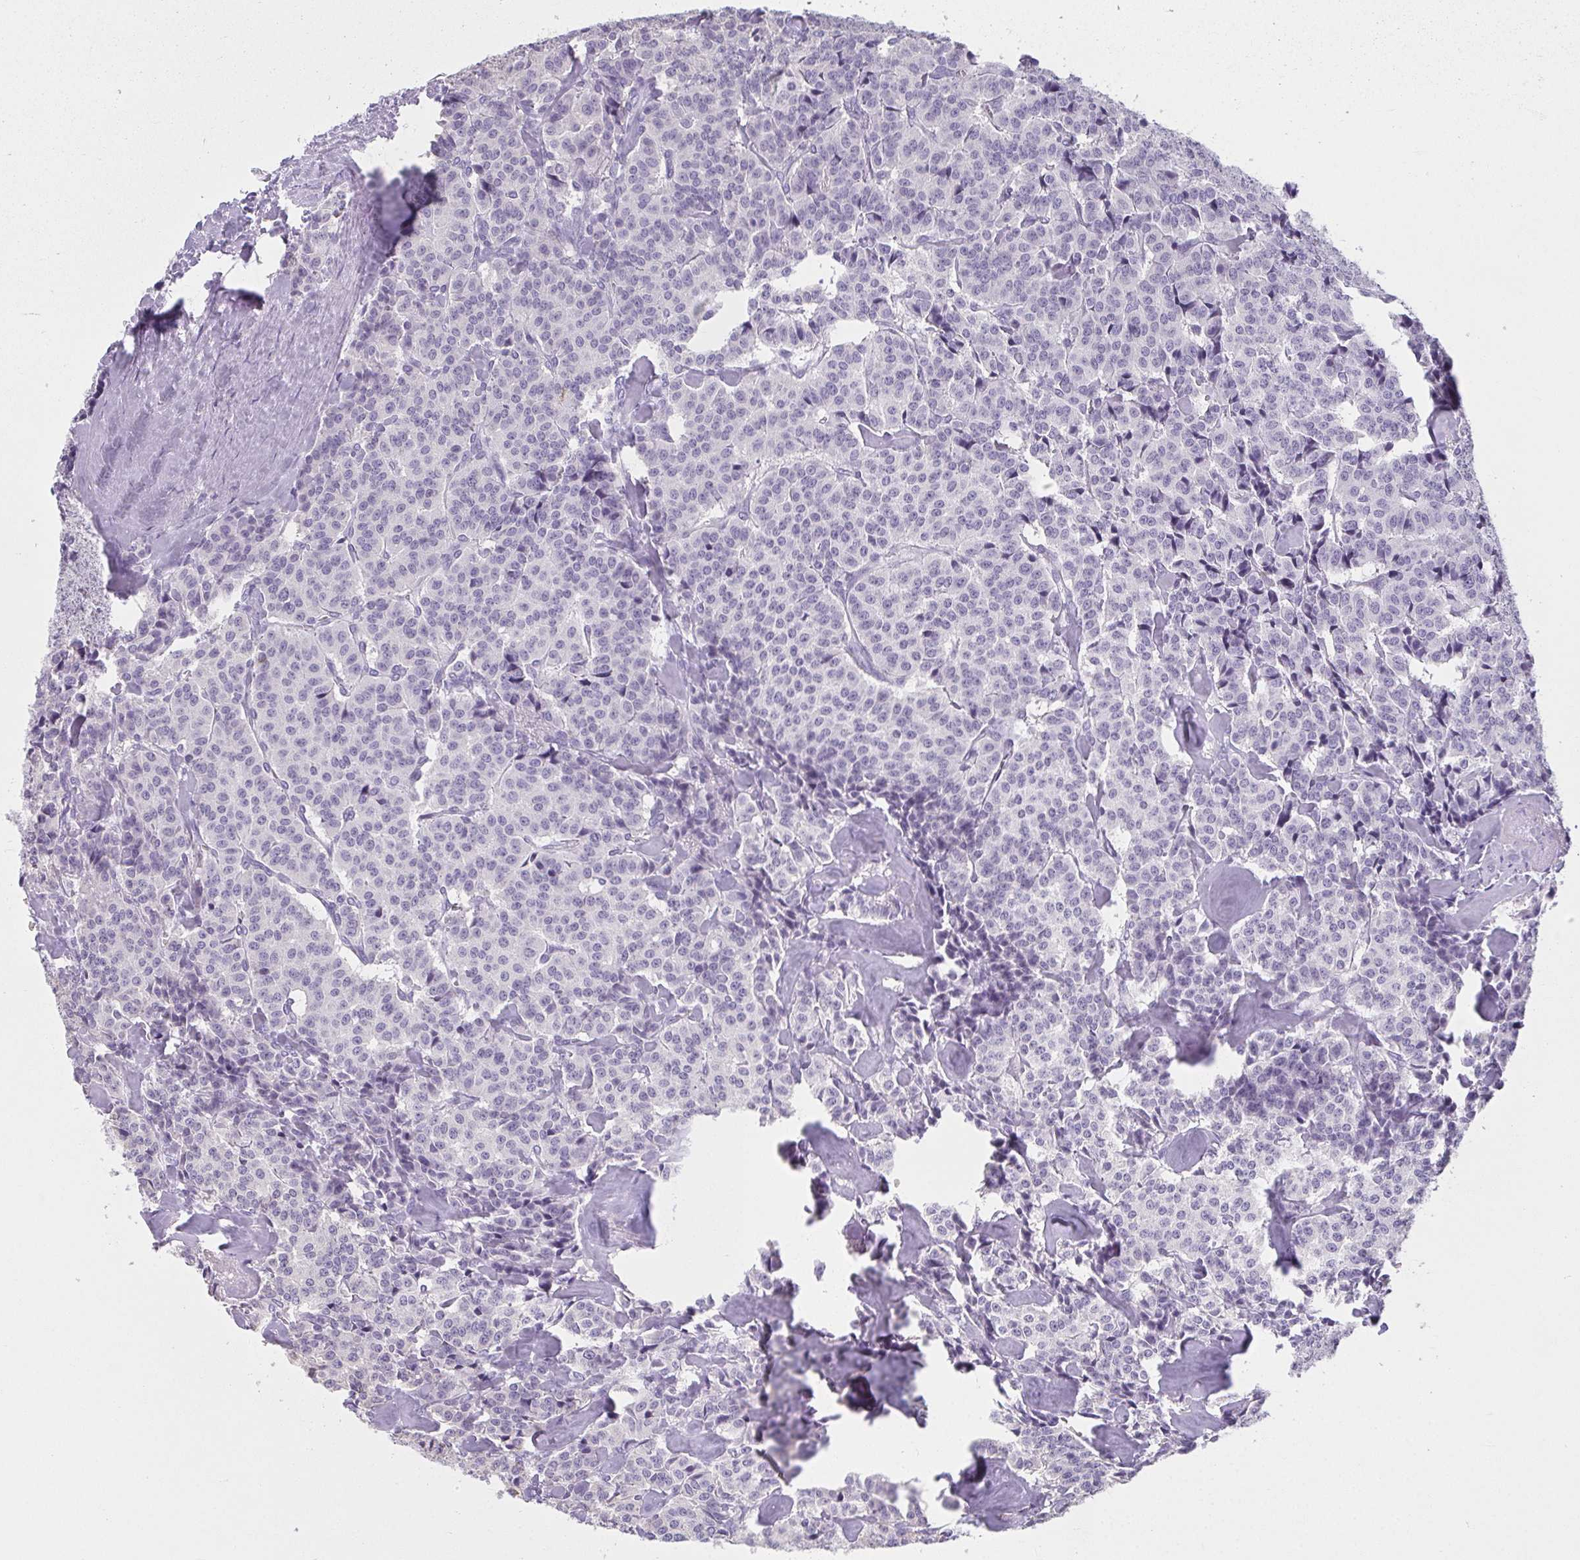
{"staining": {"intensity": "negative", "quantity": "none", "location": "none"}, "tissue": "carcinoid", "cell_type": "Tumor cells", "image_type": "cancer", "snomed": [{"axis": "morphology", "description": "Normal tissue, NOS"}, {"axis": "morphology", "description": "Carcinoid, malignant, NOS"}, {"axis": "topography", "description": "Lung"}], "caption": "Malignant carcinoid was stained to show a protein in brown. There is no significant staining in tumor cells.", "gene": "MOBP", "patient": {"sex": "female", "age": 46}}